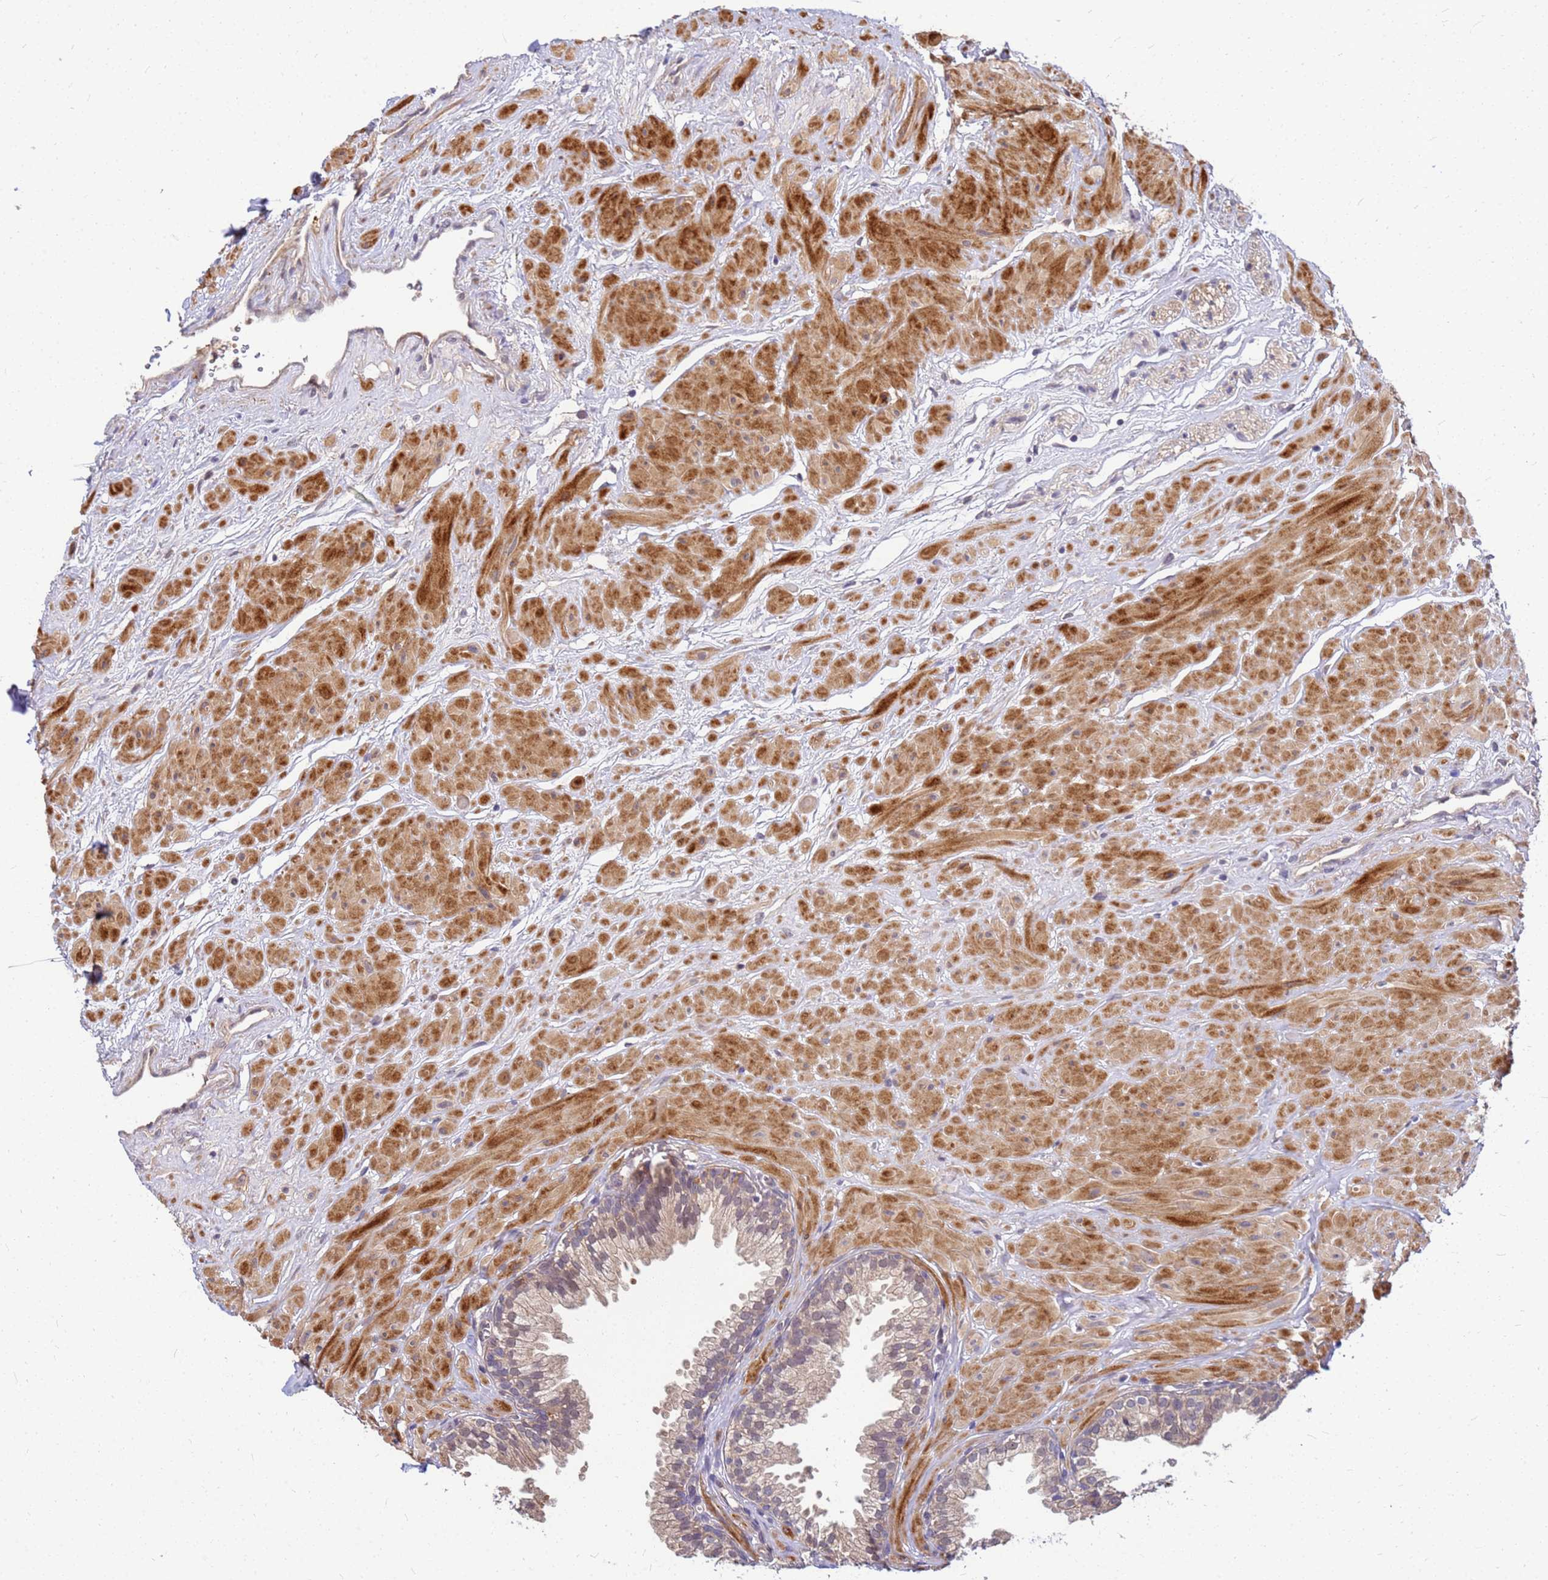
{"staining": {"intensity": "weak", "quantity": "25%-75%", "location": "cytoplasmic/membranous"}, "tissue": "prostate", "cell_type": "Glandular cells", "image_type": "normal", "snomed": [{"axis": "morphology", "description": "Normal tissue, NOS"}, {"axis": "topography", "description": "Prostate"}, {"axis": "topography", "description": "Peripheral nerve tissue"}], "caption": "Glandular cells show low levels of weak cytoplasmic/membranous expression in approximately 25%-75% of cells in normal human prostate. The protein is shown in brown color, while the nuclei are stained blue.", "gene": "DUS4L", "patient": {"sex": "male", "age": 55}}